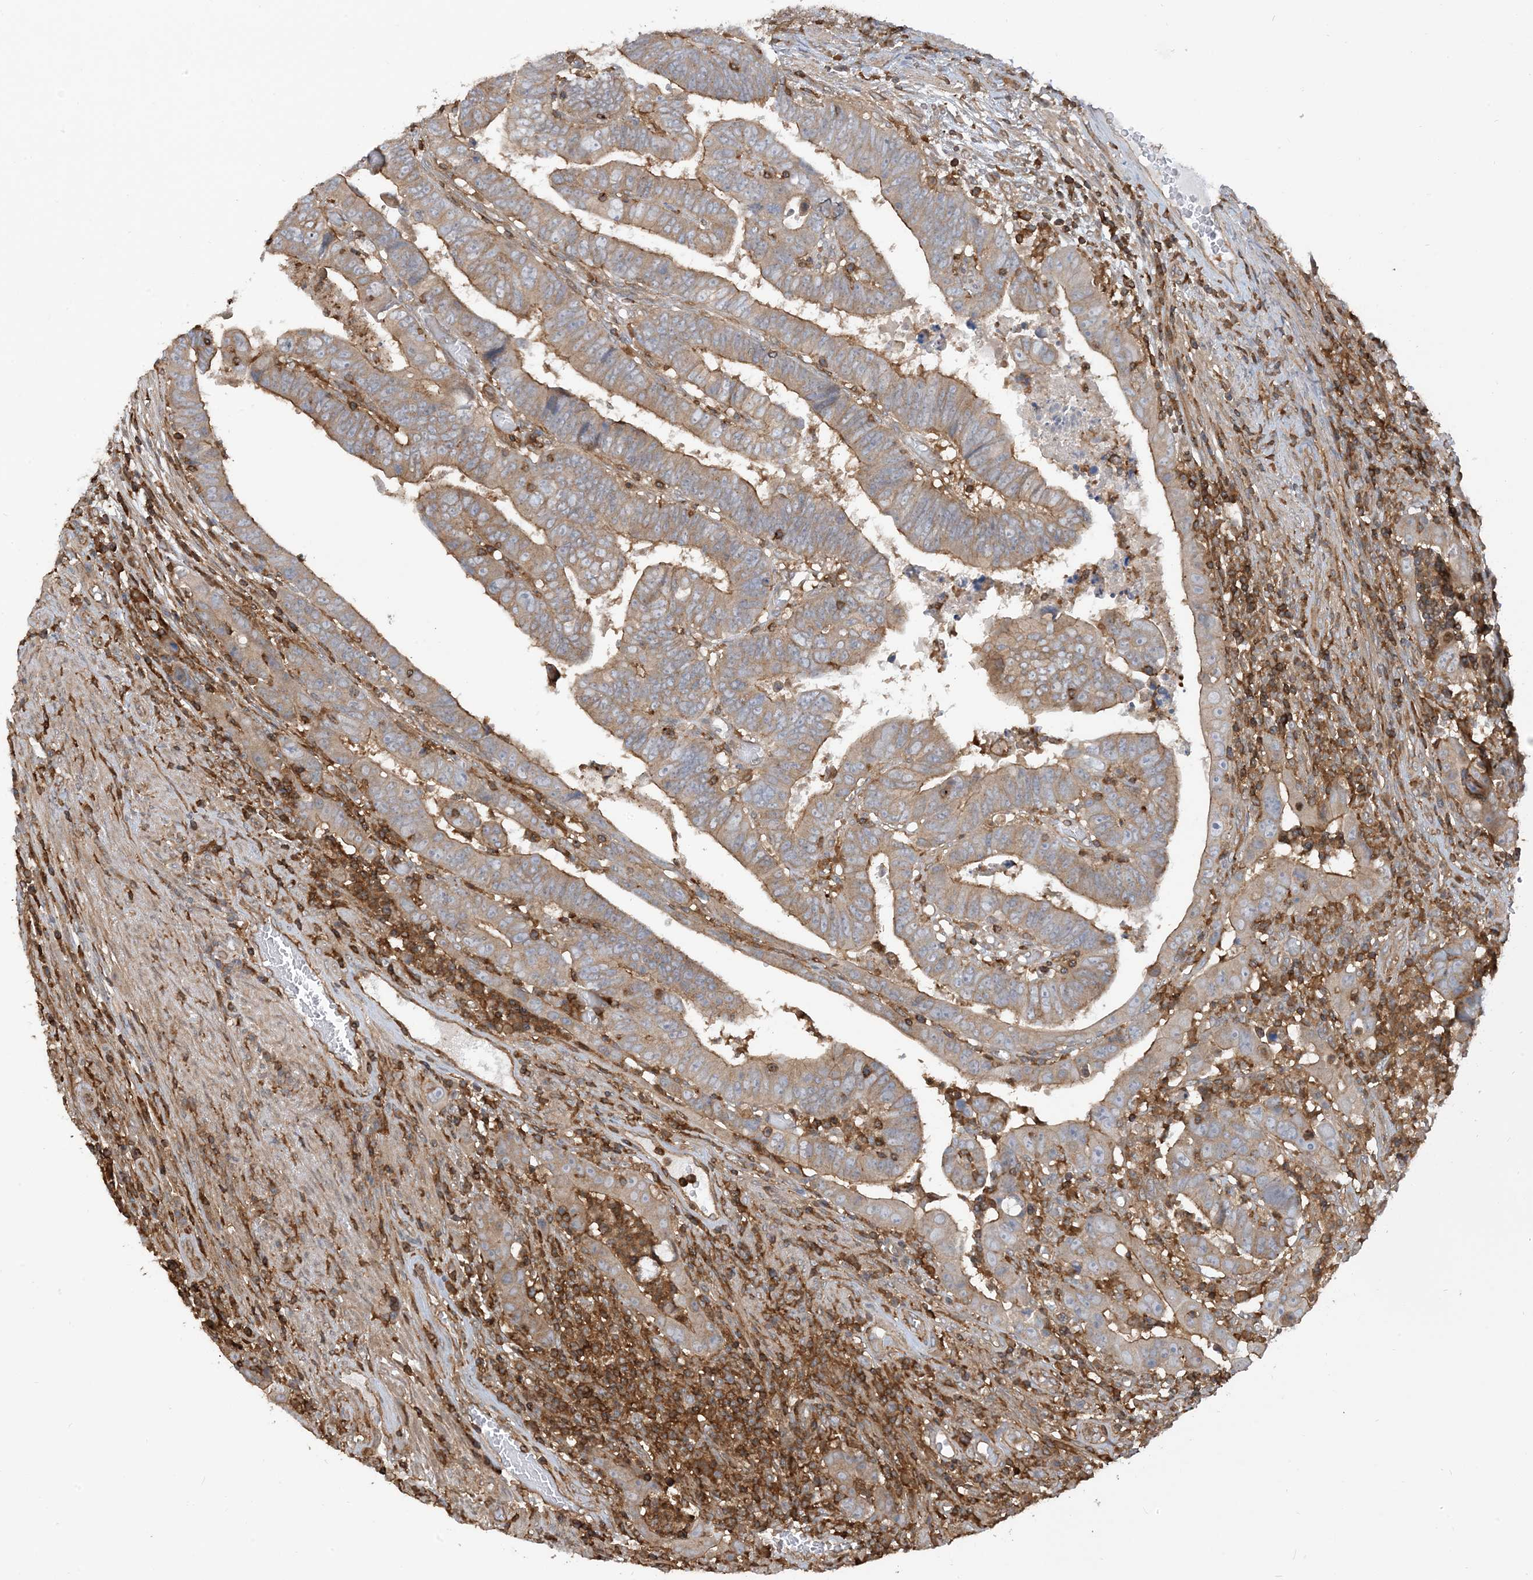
{"staining": {"intensity": "moderate", "quantity": ">75%", "location": "cytoplasmic/membranous"}, "tissue": "colorectal cancer", "cell_type": "Tumor cells", "image_type": "cancer", "snomed": [{"axis": "morphology", "description": "Normal tissue, NOS"}, {"axis": "morphology", "description": "Adenocarcinoma, NOS"}, {"axis": "topography", "description": "Rectum"}], "caption": "IHC micrograph of colorectal cancer (adenocarcinoma) stained for a protein (brown), which displays medium levels of moderate cytoplasmic/membranous positivity in about >75% of tumor cells.", "gene": "CAPZB", "patient": {"sex": "female", "age": 65}}